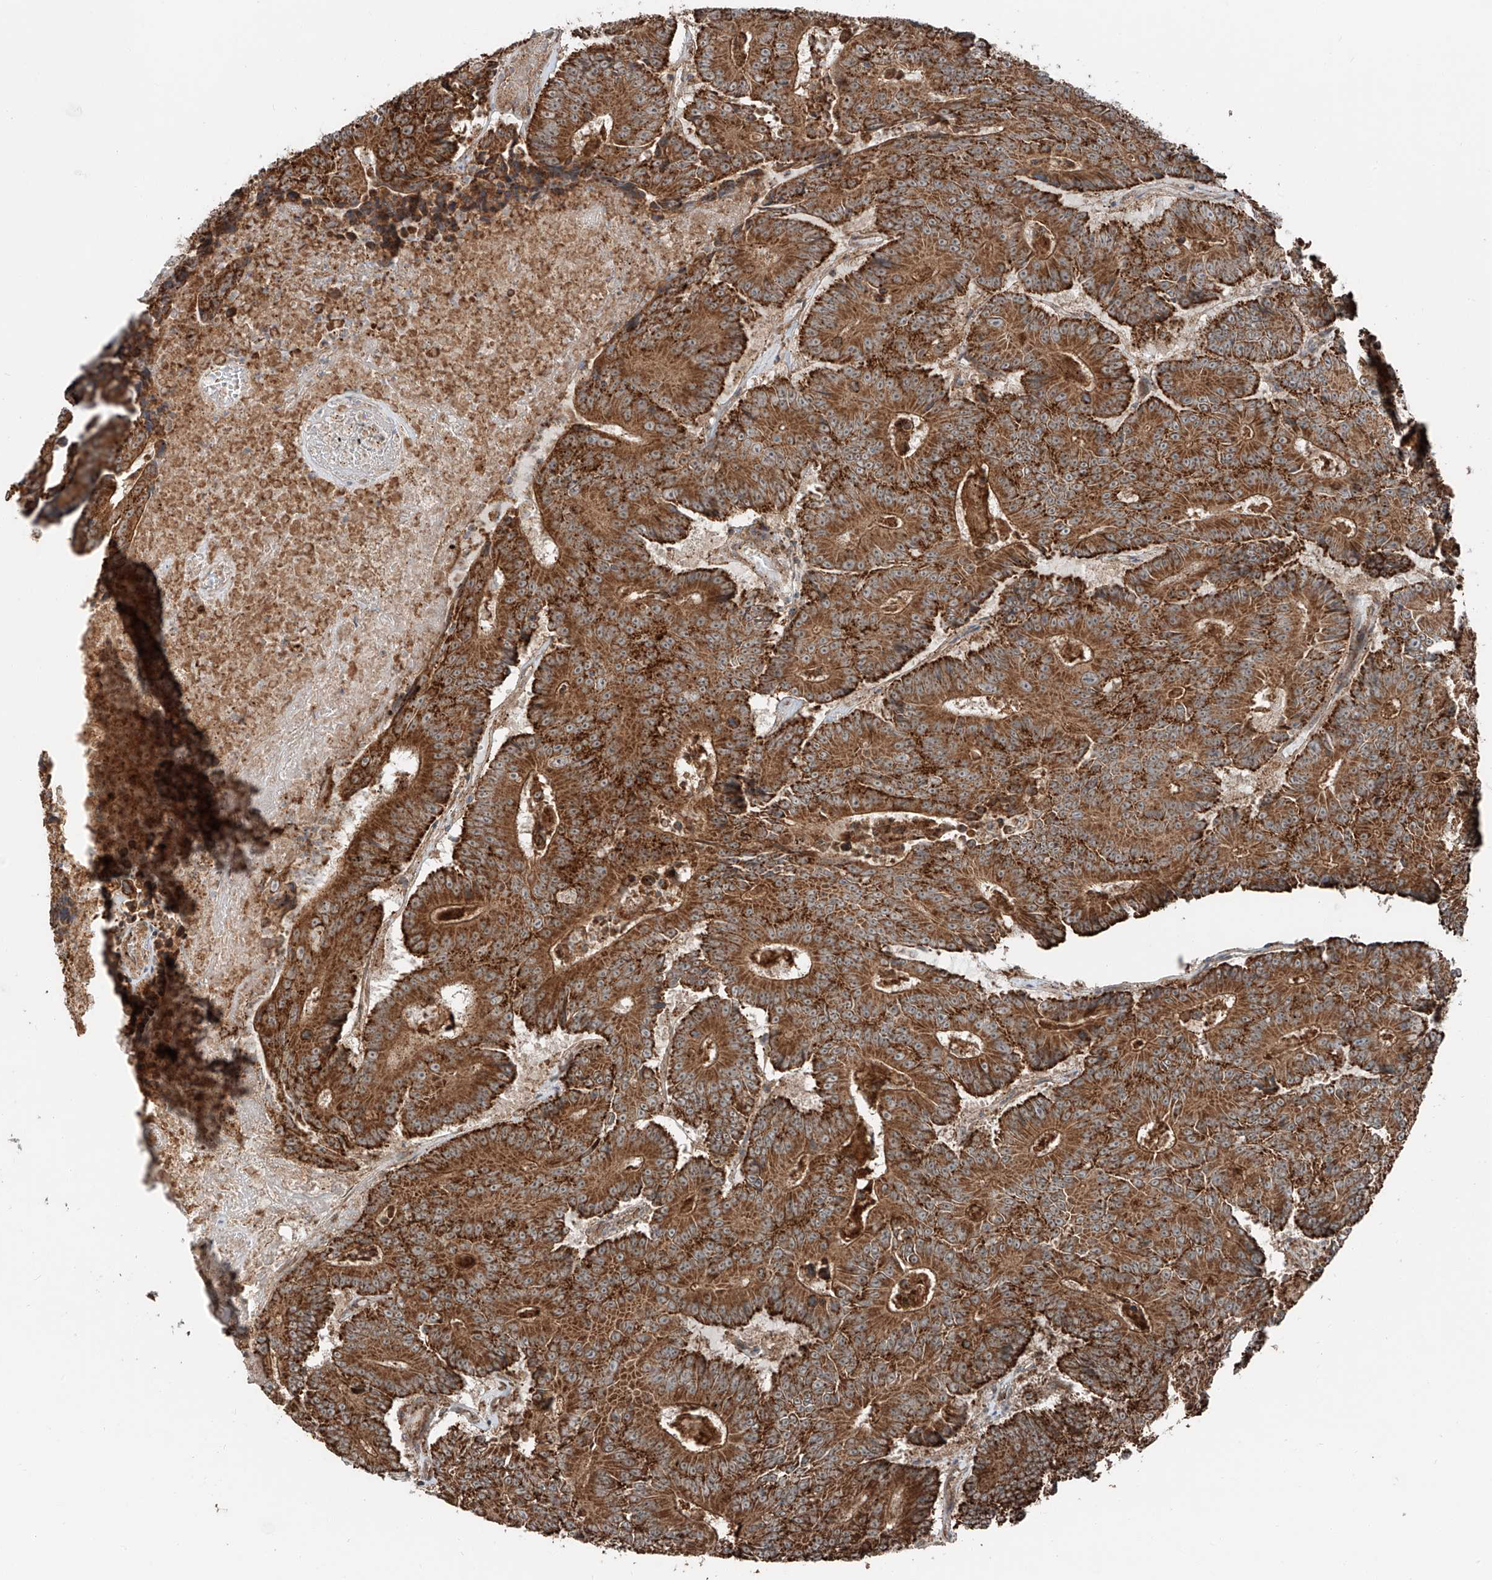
{"staining": {"intensity": "strong", "quantity": ">75%", "location": "cytoplasmic/membranous"}, "tissue": "colorectal cancer", "cell_type": "Tumor cells", "image_type": "cancer", "snomed": [{"axis": "morphology", "description": "Adenocarcinoma, NOS"}, {"axis": "topography", "description": "Colon"}], "caption": "Protein expression analysis of human colorectal cancer (adenocarcinoma) reveals strong cytoplasmic/membranous positivity in approximately >75% of tumor cells. The staining was performed using DAB to visualize the protein expression in brown, while the nuclei were stained in blue with hematoxylin (Magnification: 20x).", "gene": "CEP162", "patient": {"sex": "male", "age": 83}}